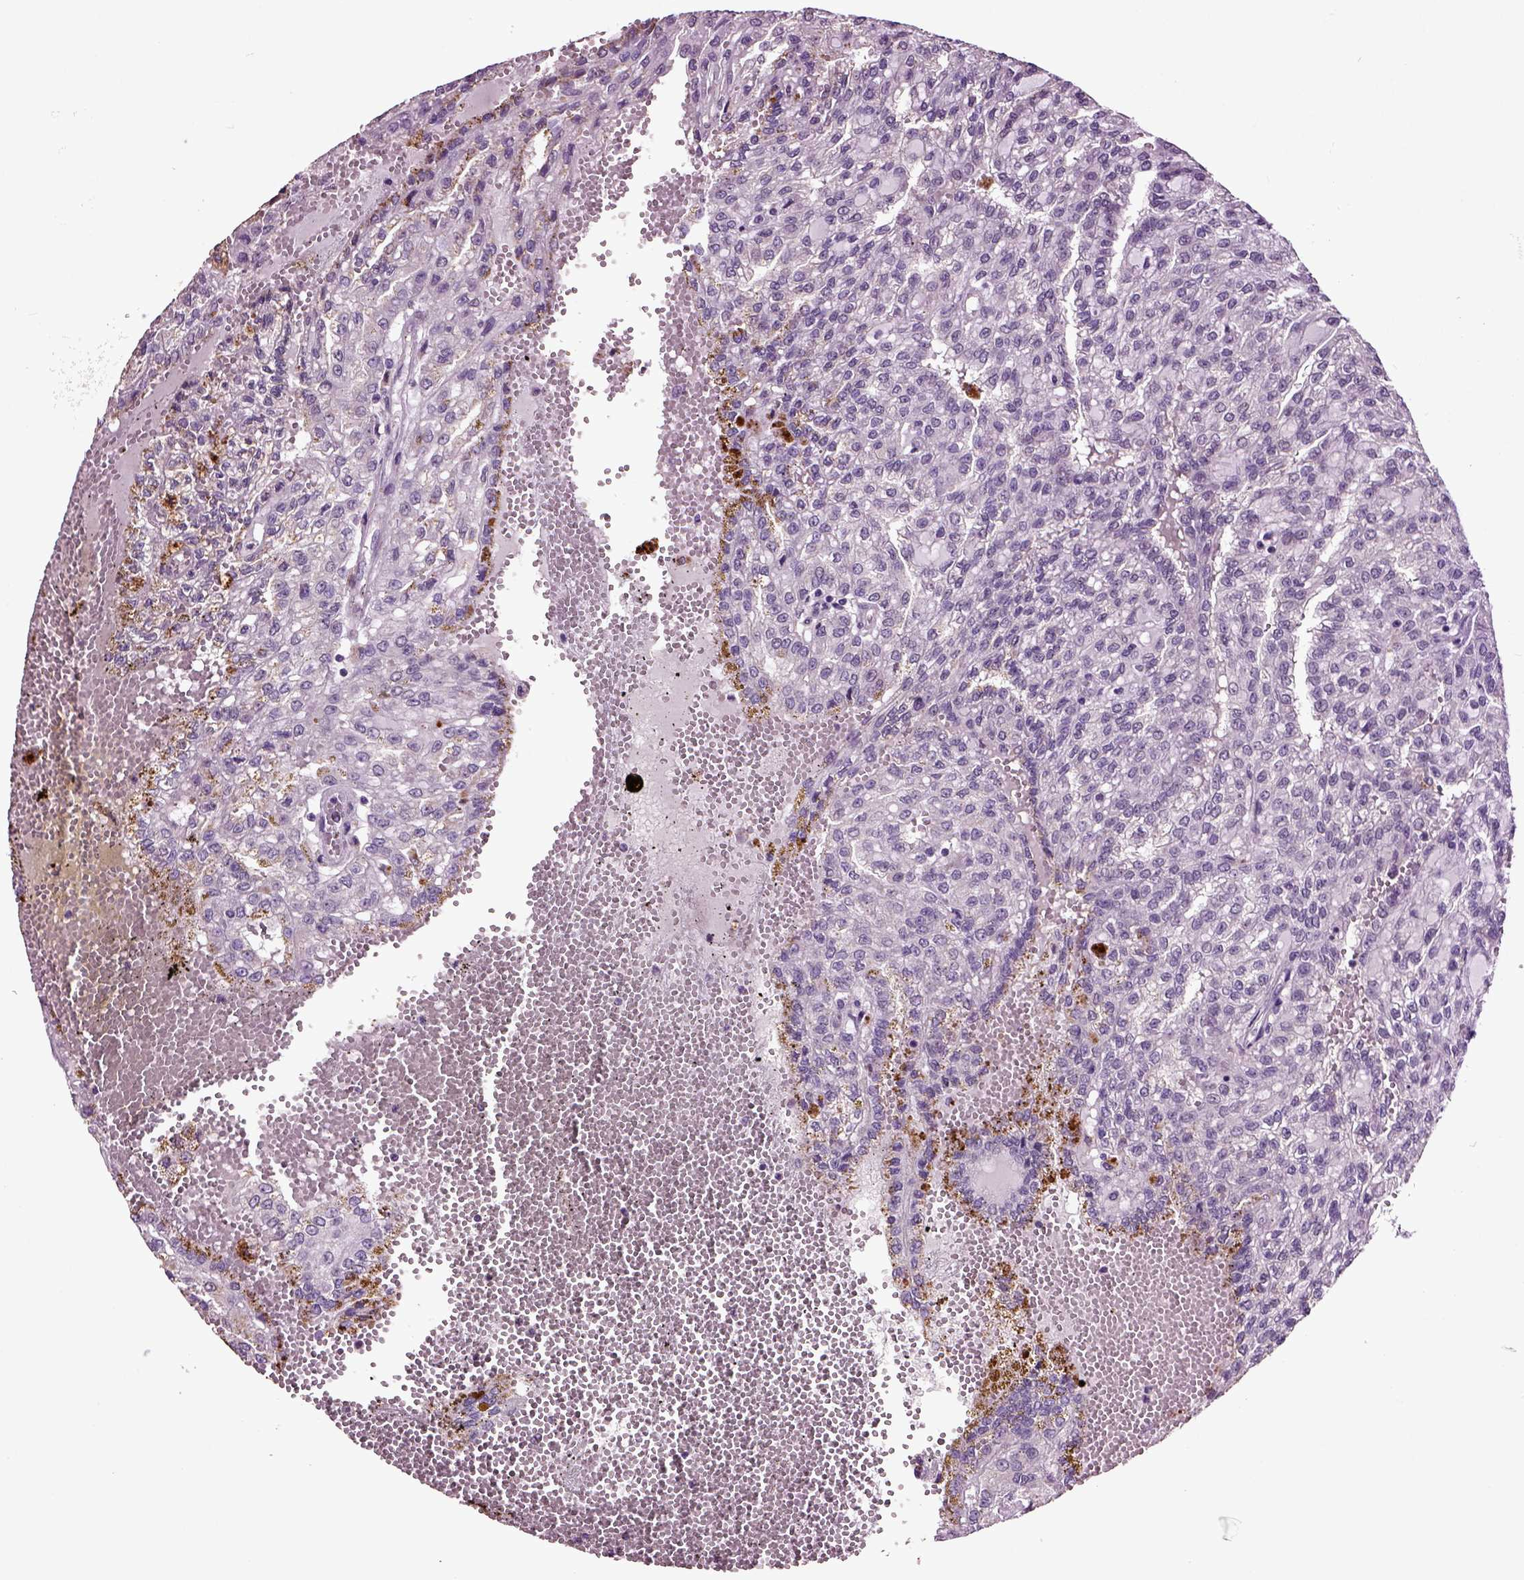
{"staining": {"intensity": "negative", "quantity": "none", "location": "none"}, "tissue": "renal cancer", "cell_type": "Tumor cells", "image_type": "cancer", "snomed": [{"axis": "morphology", "description": "Adenocarcinoma, NOS"}, {"axis": "topography", "description": "Kidney"}], "caption": "Renal cancer (adenocarcinoma) was stained to show a protein in brown. There is no significant positivity in tumor cells. (DAB (3,3'-diaminobenzidine) IHC, high magnification).", "gene": "CRHR1", "patient": {"sex": "male", "age": 63}}